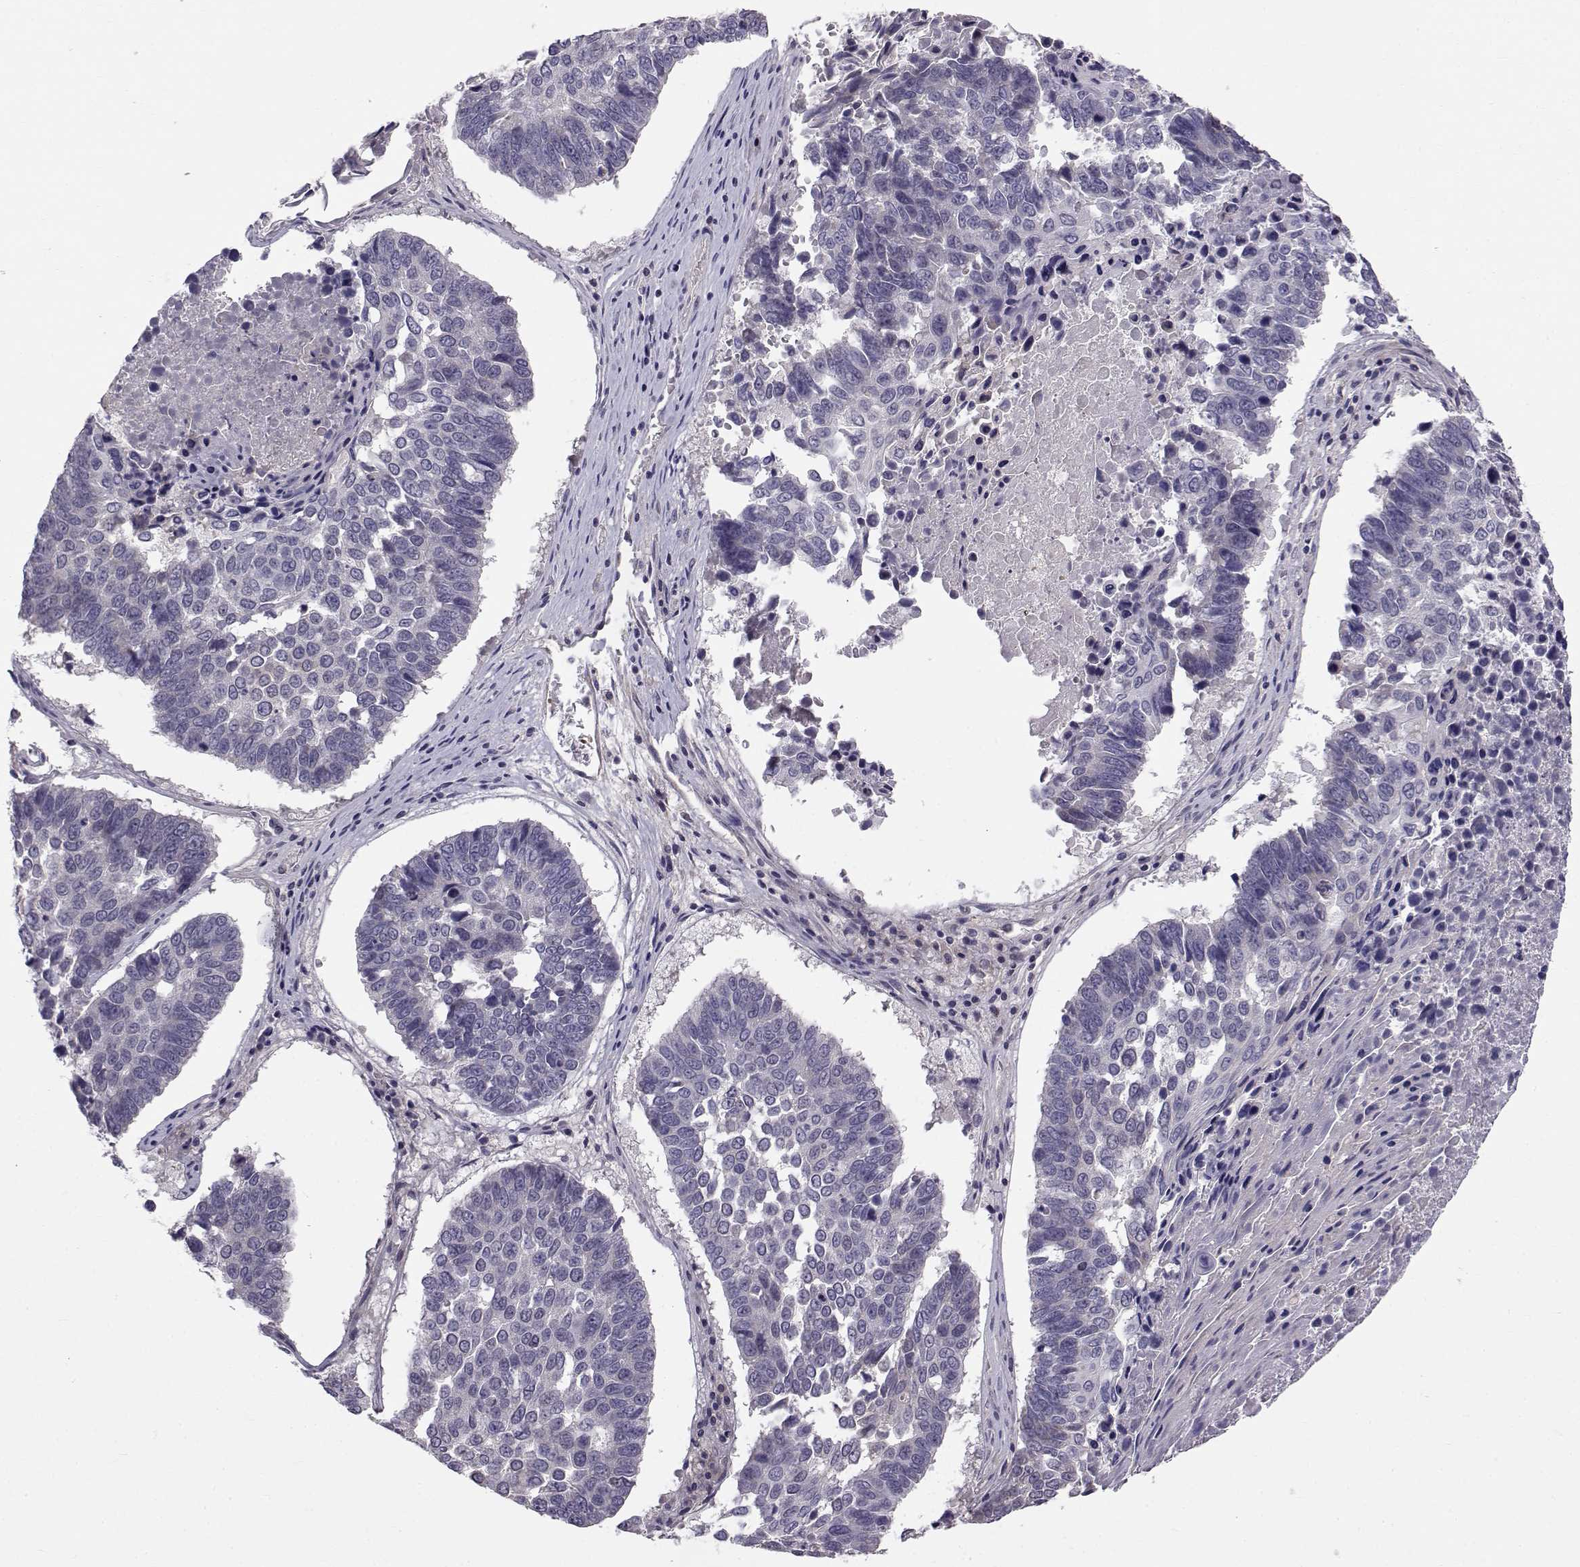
{"staining": {"intensity": "negative", "quantity": "none", "location": "none"}, "tissue": "lung cancer", "cell_type": "Tumor cells", "image_type": "cancer", "snomed": [{"axis": "morphology", "description": "Squamous cell carcinoma, NOS"}, {"axis": "topography", "description": "Lung"}], "caption": "Tumor cells show no significant positivity in lung cancer.", "gene": "PEX5L", "patient": {"sex": "male", "age": 73}}